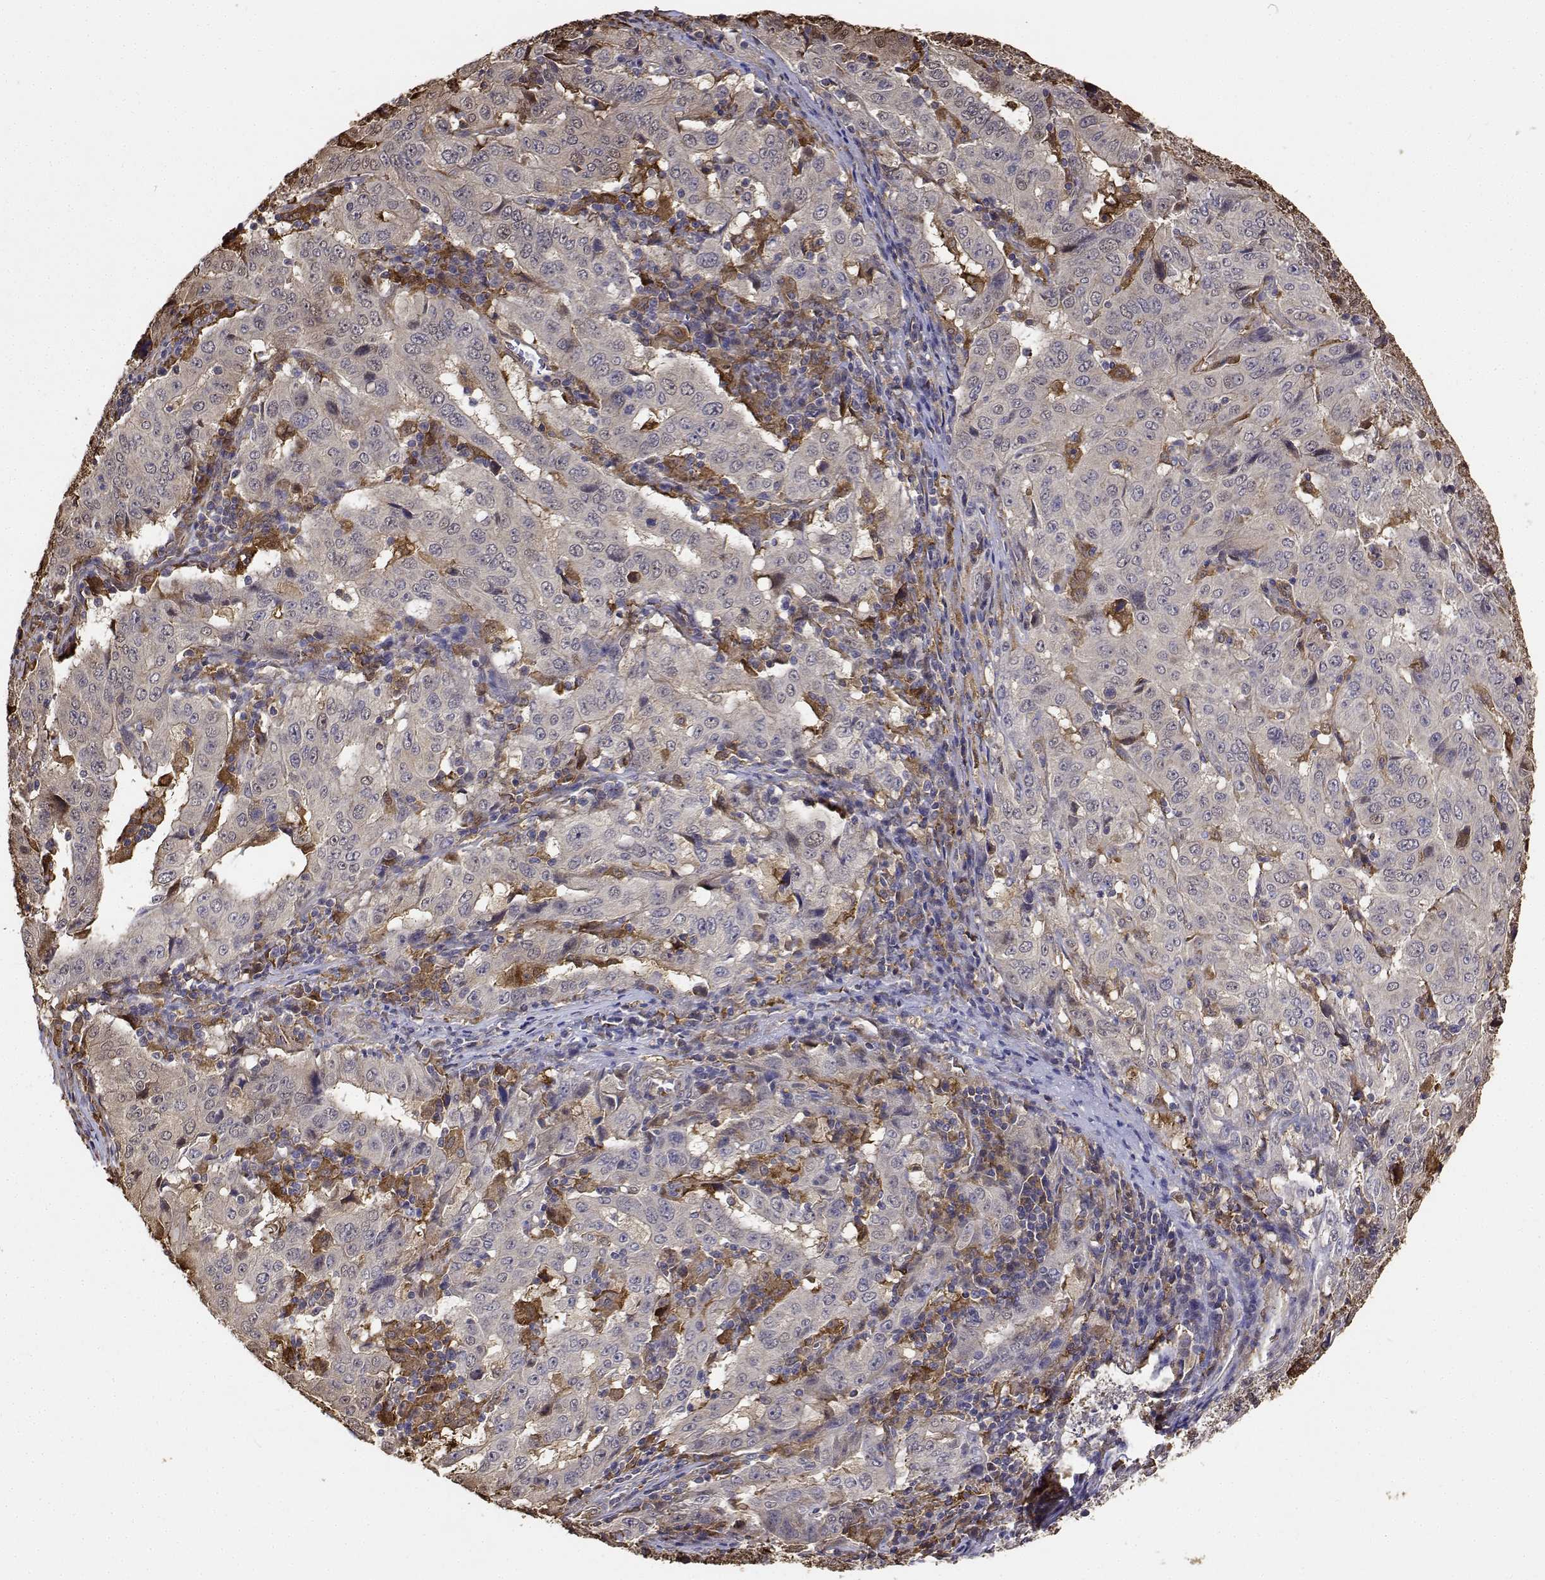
{"staining": {"intensity": "negative", "quantity": "none", "location": "none"}, "tissue": "pancreatic cancer", "cell_type": "Tumor cells", "image_type": "cancer", "snomed": [{"axis": "morphology", "description": "Adenocarcinoma, NOS"}, {"axis": "topography", "description": "Pancreas"}], "caption": "Immunohistochemistry (IHC) histopathology image of pancreatic cancer (adenocarcinoma) stained for a protein (brown), which demonstrates no expression in tumor cells. (DAB (3,3'-diaminobenzidine) immunohistochemistry, high magnification).", "gene": "PCID2", "patient": {"sex": "male", "age": 63}}